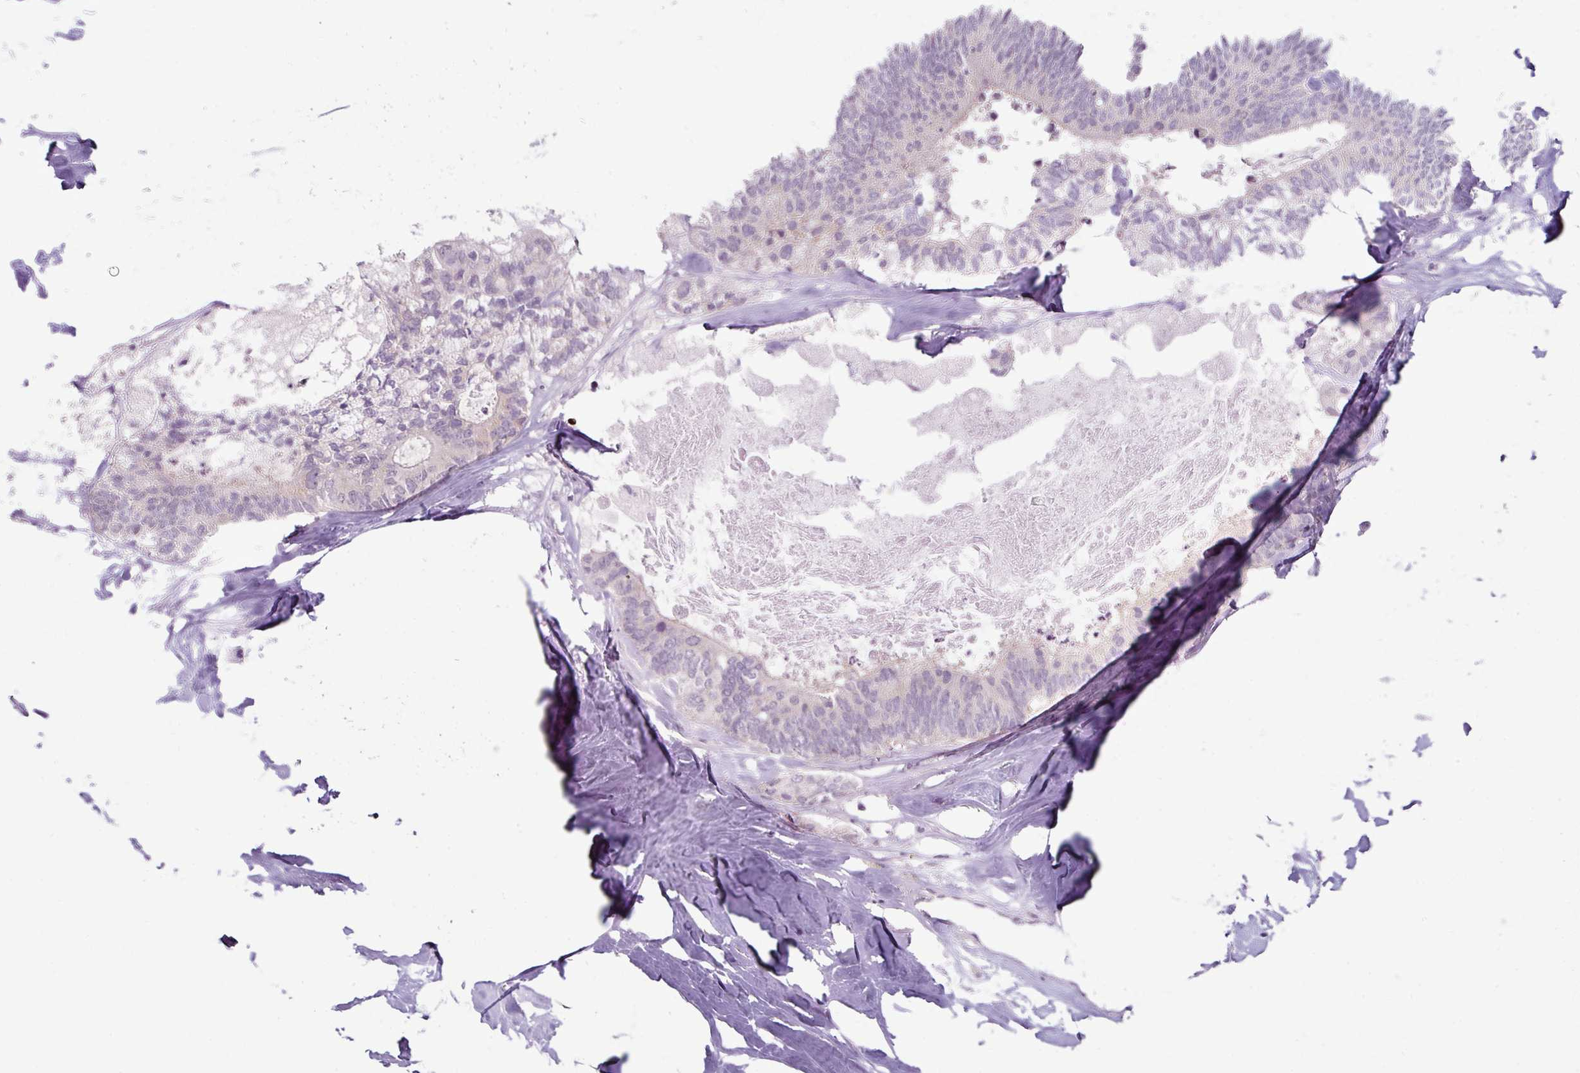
{"staining": {"intensity": "negative", "quantity": "none", "location": "none"}, "tissue": "colorectal cancer", "cell_type": "Tumor cells", "image_type": "cancer", "snomed": [{"axis": "morphology", "description": "Adenocarcinoma, NOS"}, {"axis": "topography", "description": "Colon"}, {"axis": "topography", "description": "Rectum"}], "caption": "Immunohistochemistry (IHC) photomicrograph of colorectal adenocarcinoma stained for a protein (brown), which shows no positivity in tumor cells.", "gene": "OR52D1", "patient": {"sex": "male", "age": 57}}